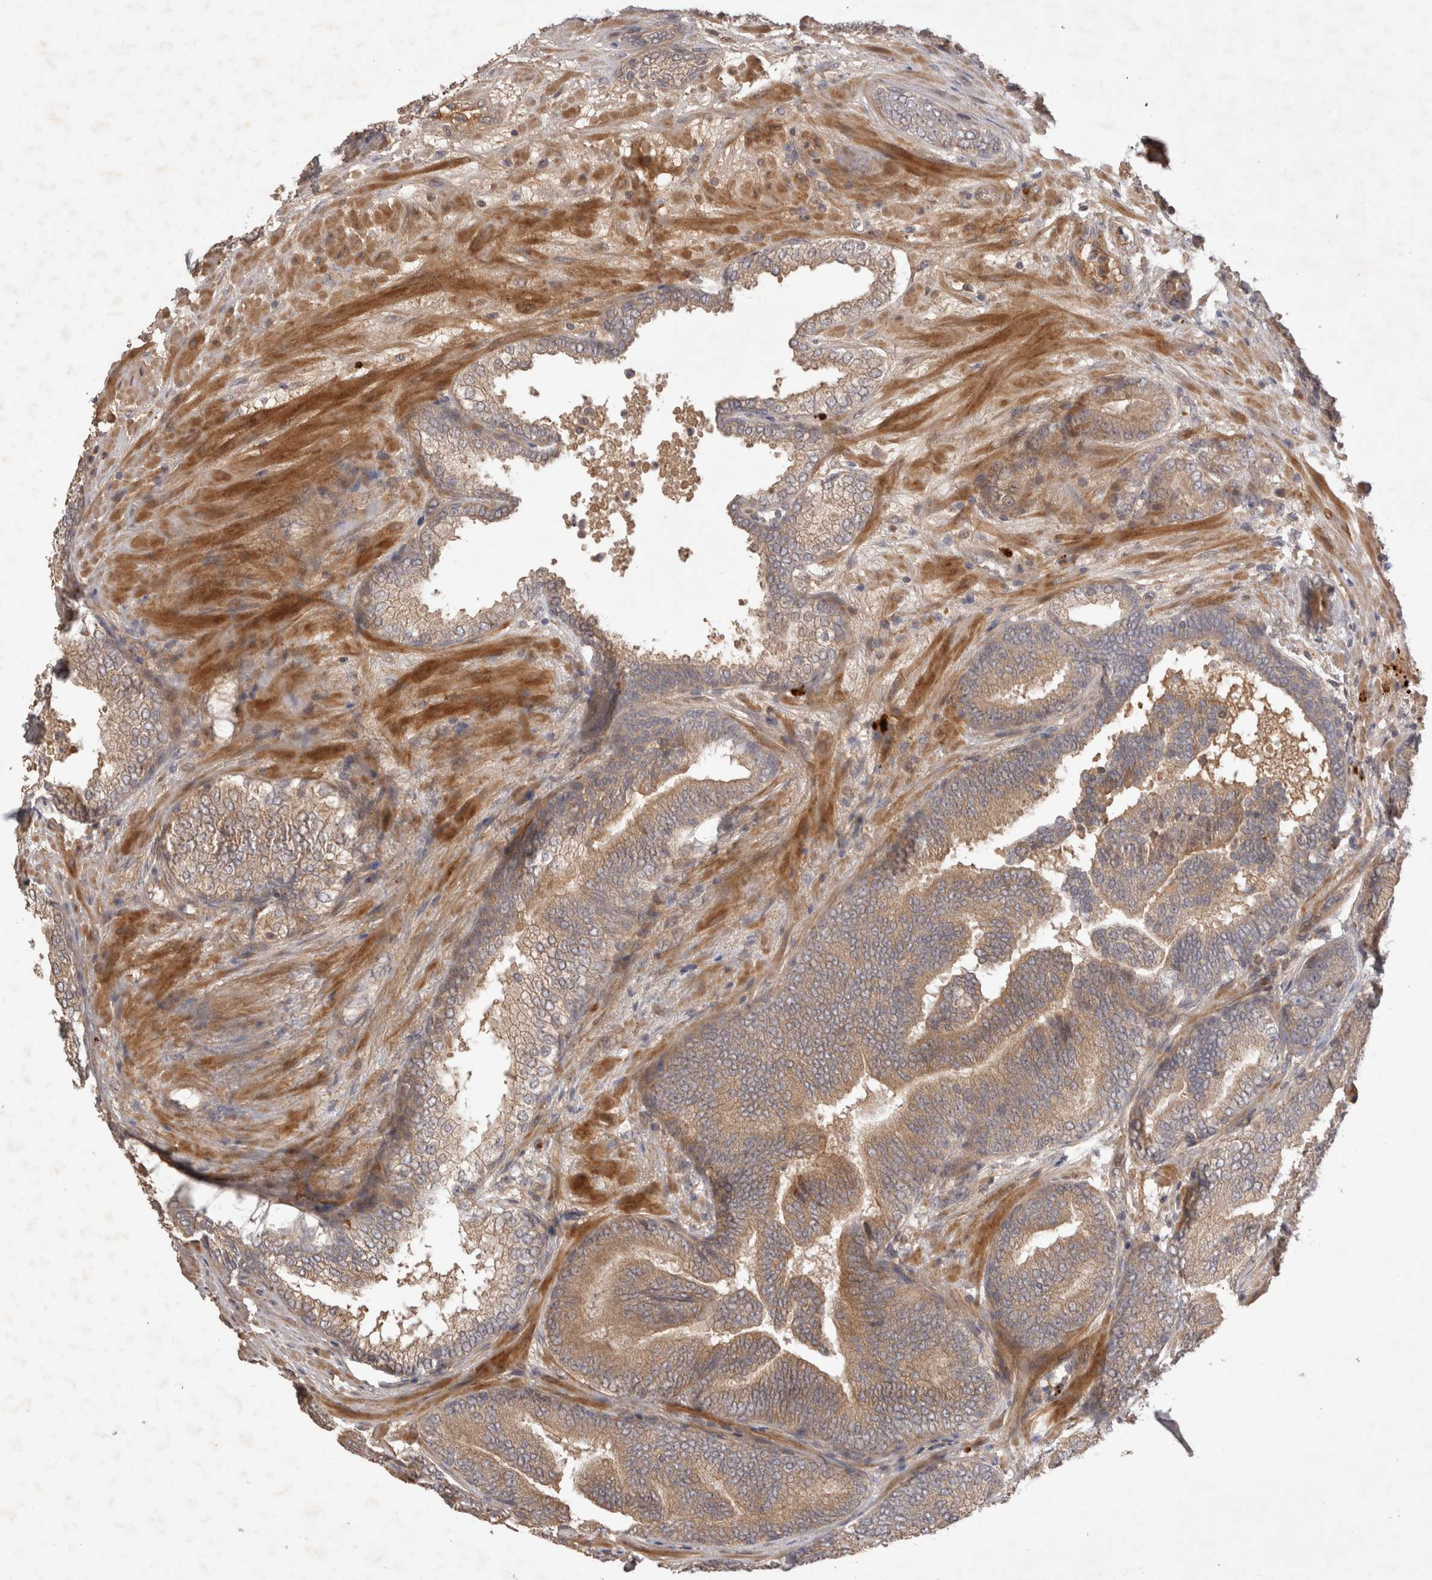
{"staining": {"intensity": "weak", "quantity": ">75%", "location": "cytoplasmic/membranous"}, "tissue": "prostate cancer", "cell_type": "Tumor cells", "image_type": "cancer", "snomed": [{"axis": "morphology", "description": "Adenocarcinoma, High grade"}, {"axis": "topography", "description": "Prostate"}], "caption": "Tumor cells display low levels of weak cytoplasmic/membranous staining in about >75% of cells in prostate adenocarcinoma (high-grade). Nuclei are stained in blue.", "gene": "PPP1R42", "patient": {"sex": "male", "age": 55}}